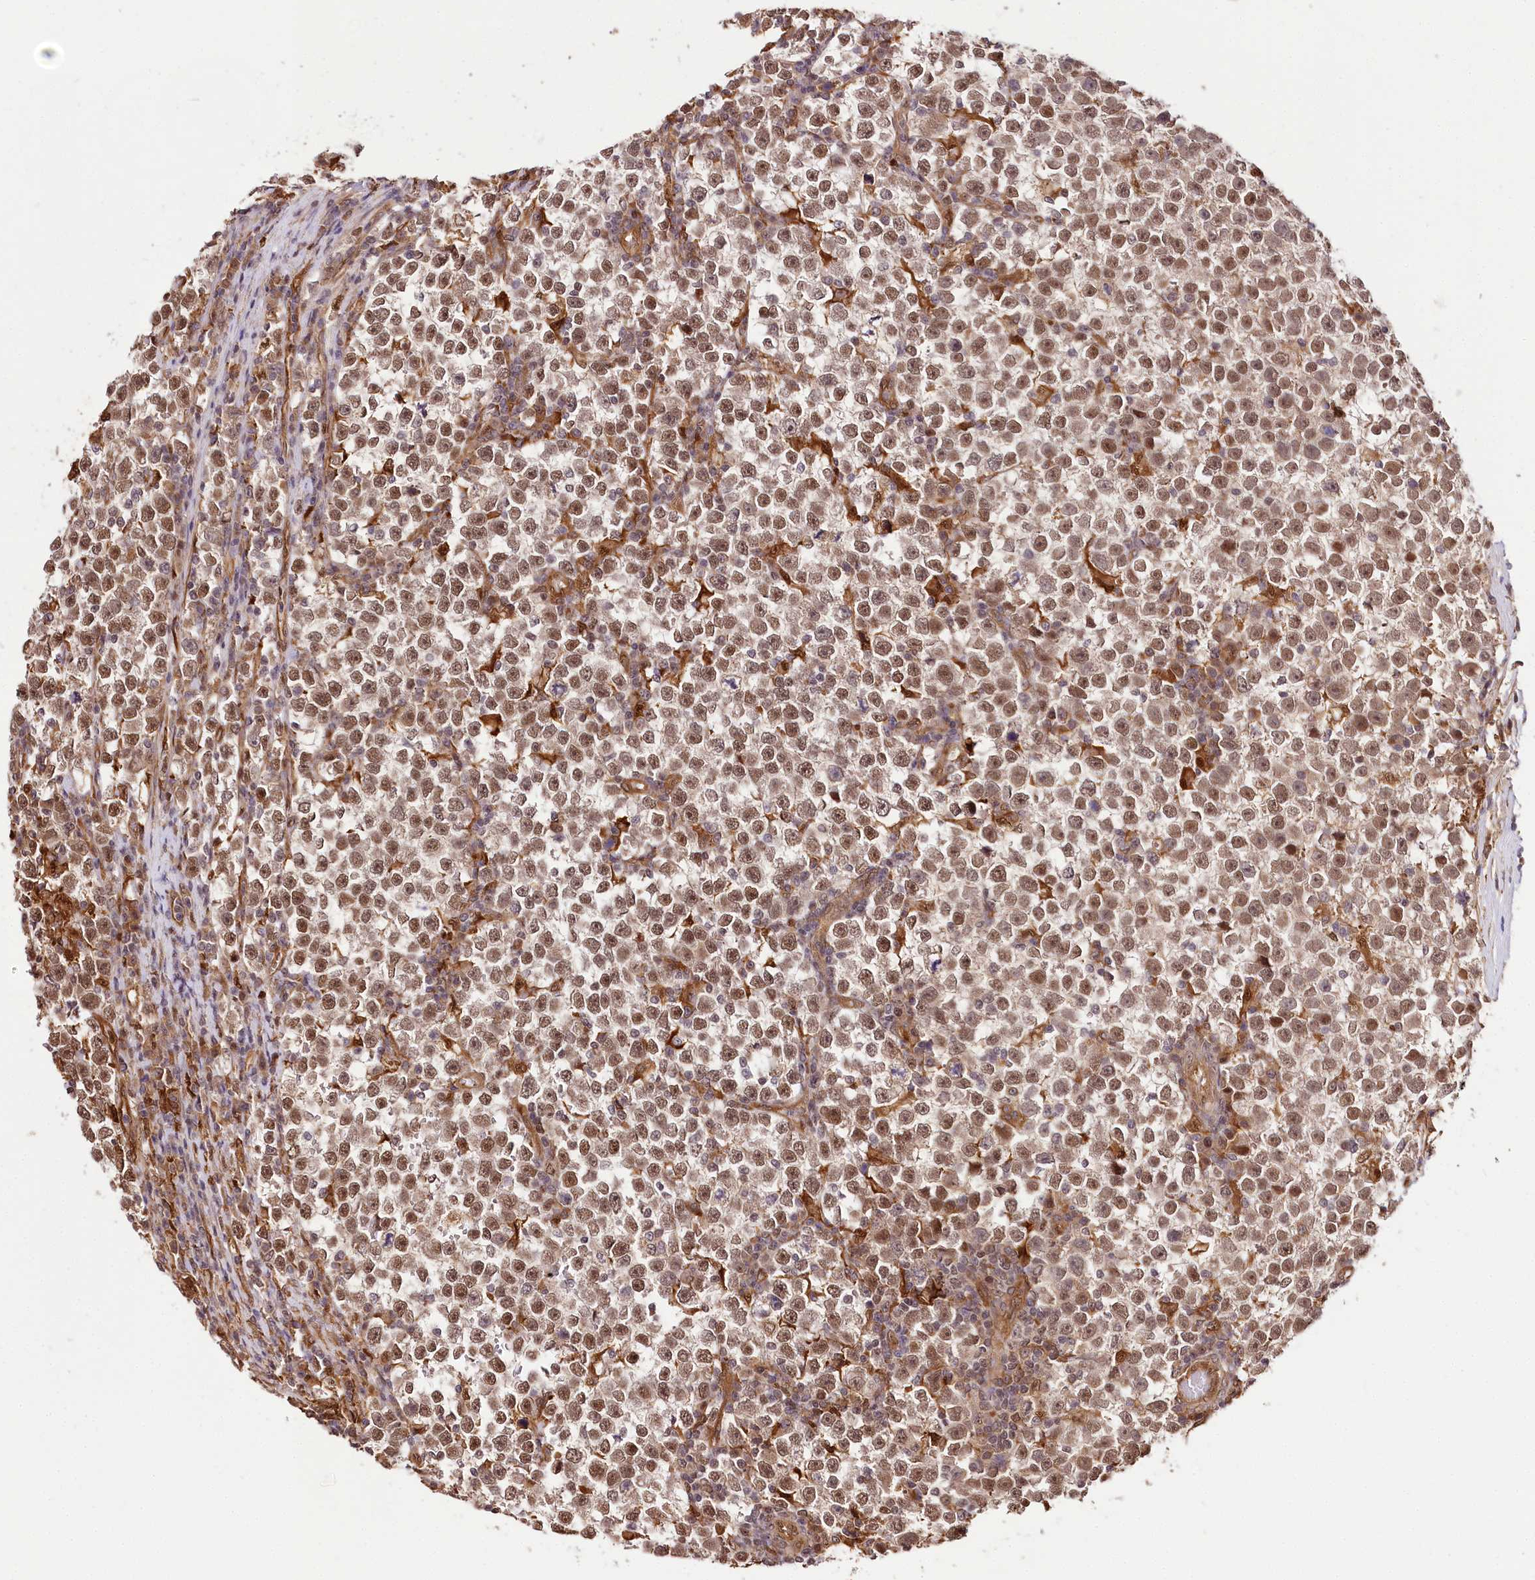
{"staining": {"intensity": "moderate", "quantity": ">75%", "location": "nuclear"}, "tissue": "testis cancer", "cell_type": "Tumor cells", "image_type": "cancer", "snomed": [{"axis": "morphology", "description": "Normal tissue, NOS"}, {"axis": "morphology", "description": "Seminoma, NOS"}, {"axis": "topography", "description": "Testis"}], "caption": "Immunohistochemical staining of human seminoma (testis) demonstrates medium levels of moderate nuclear positivity in about >75% of tumor cells.", "gene": "GNL3L", "patient": {"sex": "male", "age": 43}}